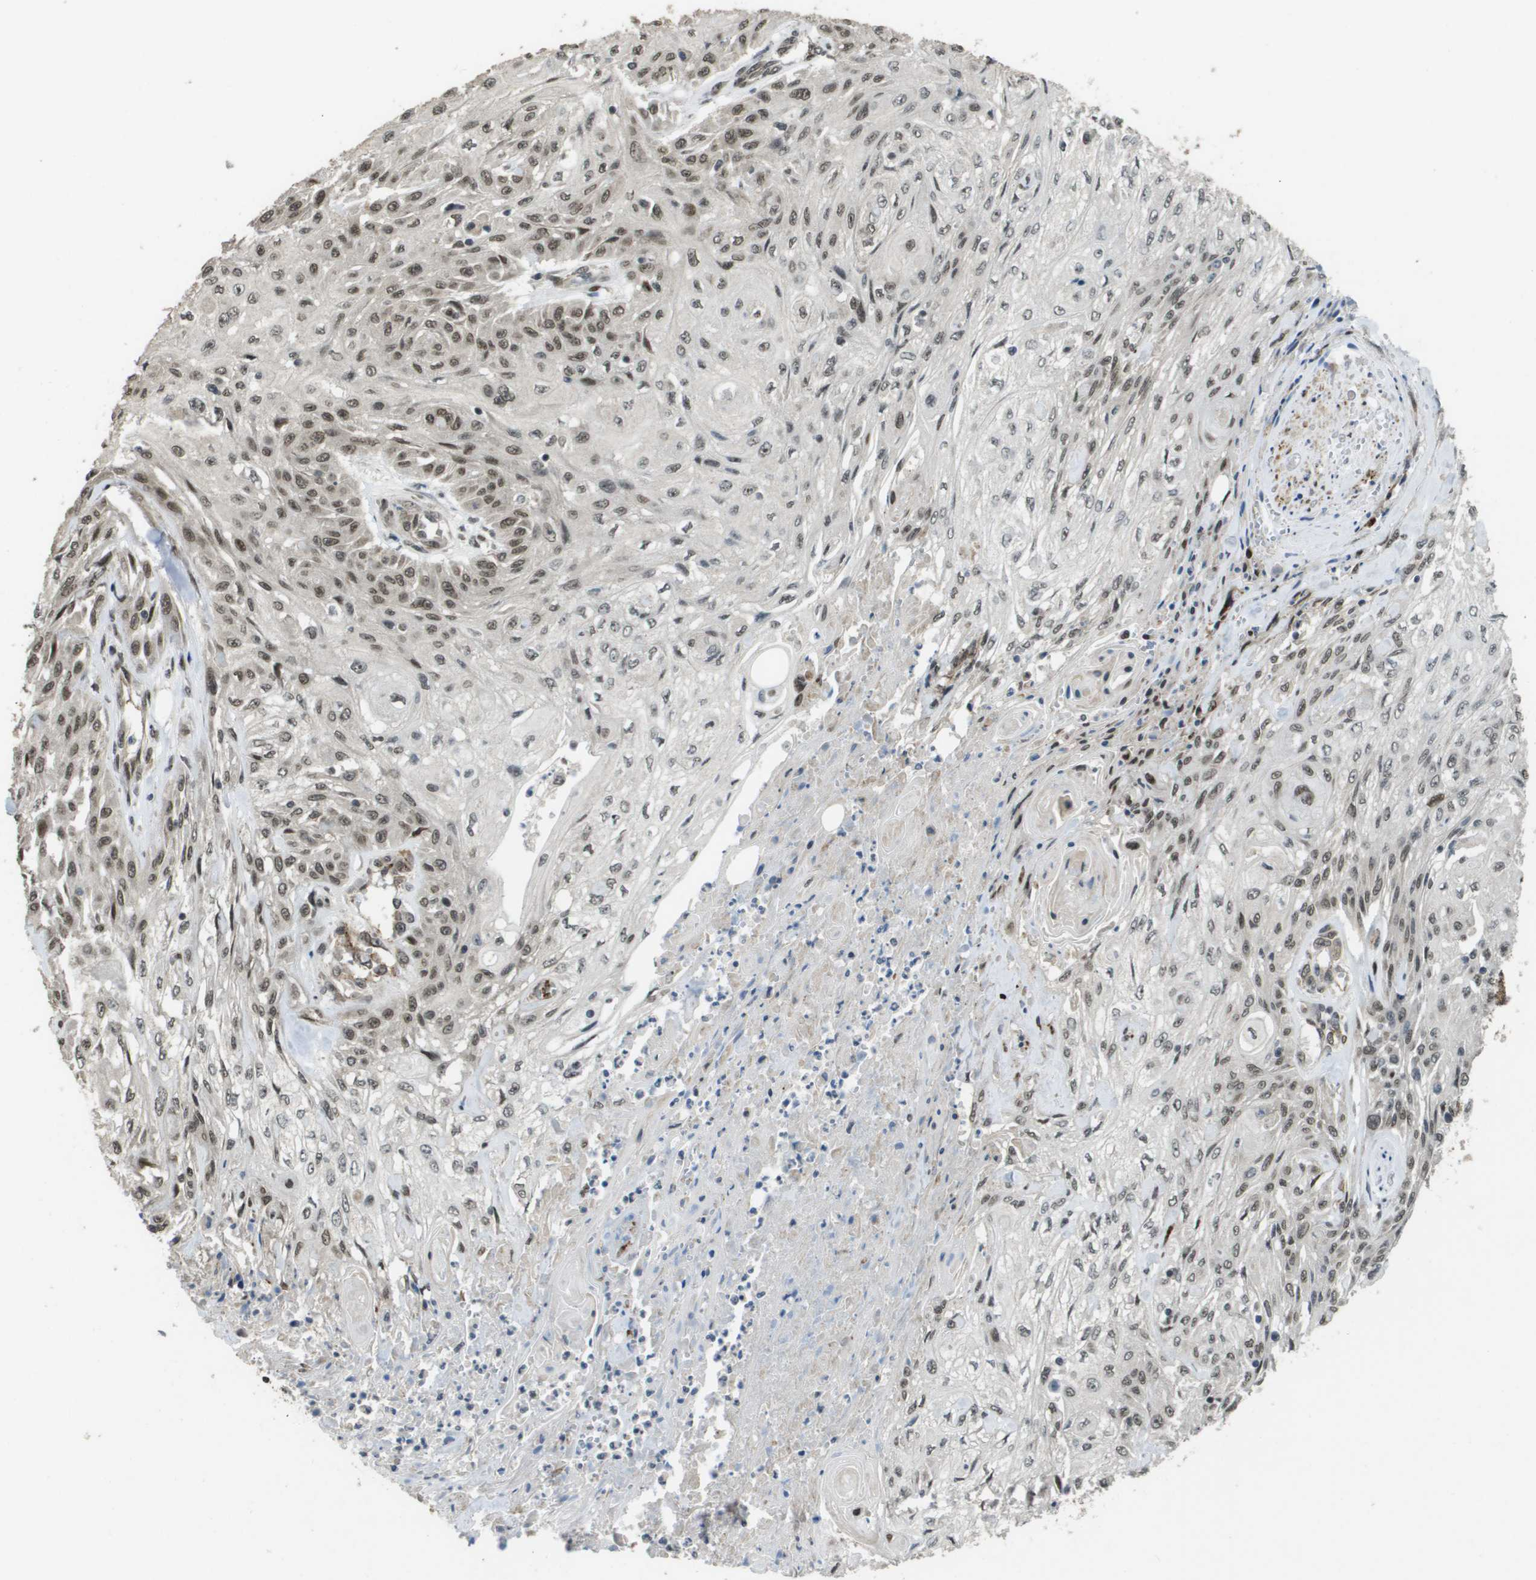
{"staining": {"intensity": "weak", "quantity": ">75%", "location": "nuclear"}, "tissue": "skin cancer", "cell_type": "Tumor cells", "image_type": "cancer", "snomed": [{"axis": "morphology", "description": "Squamous cell carcinoma, NOS"}, {"axis": "morphology", "description": "Squamous cell carcinoma, metastatic, NOS"}, {"axis": "topography", "description": "Skin"}, {"axis": "topography", "description": "Lymph node"}], "caption": "An image of human skin cancer (metastatic squamous cell carcinoma) stained for a protein shows weak nuclear brown staining in tumor cells.", "gene": "KAT5", "patient": {"sex": "male", "age": 75}}